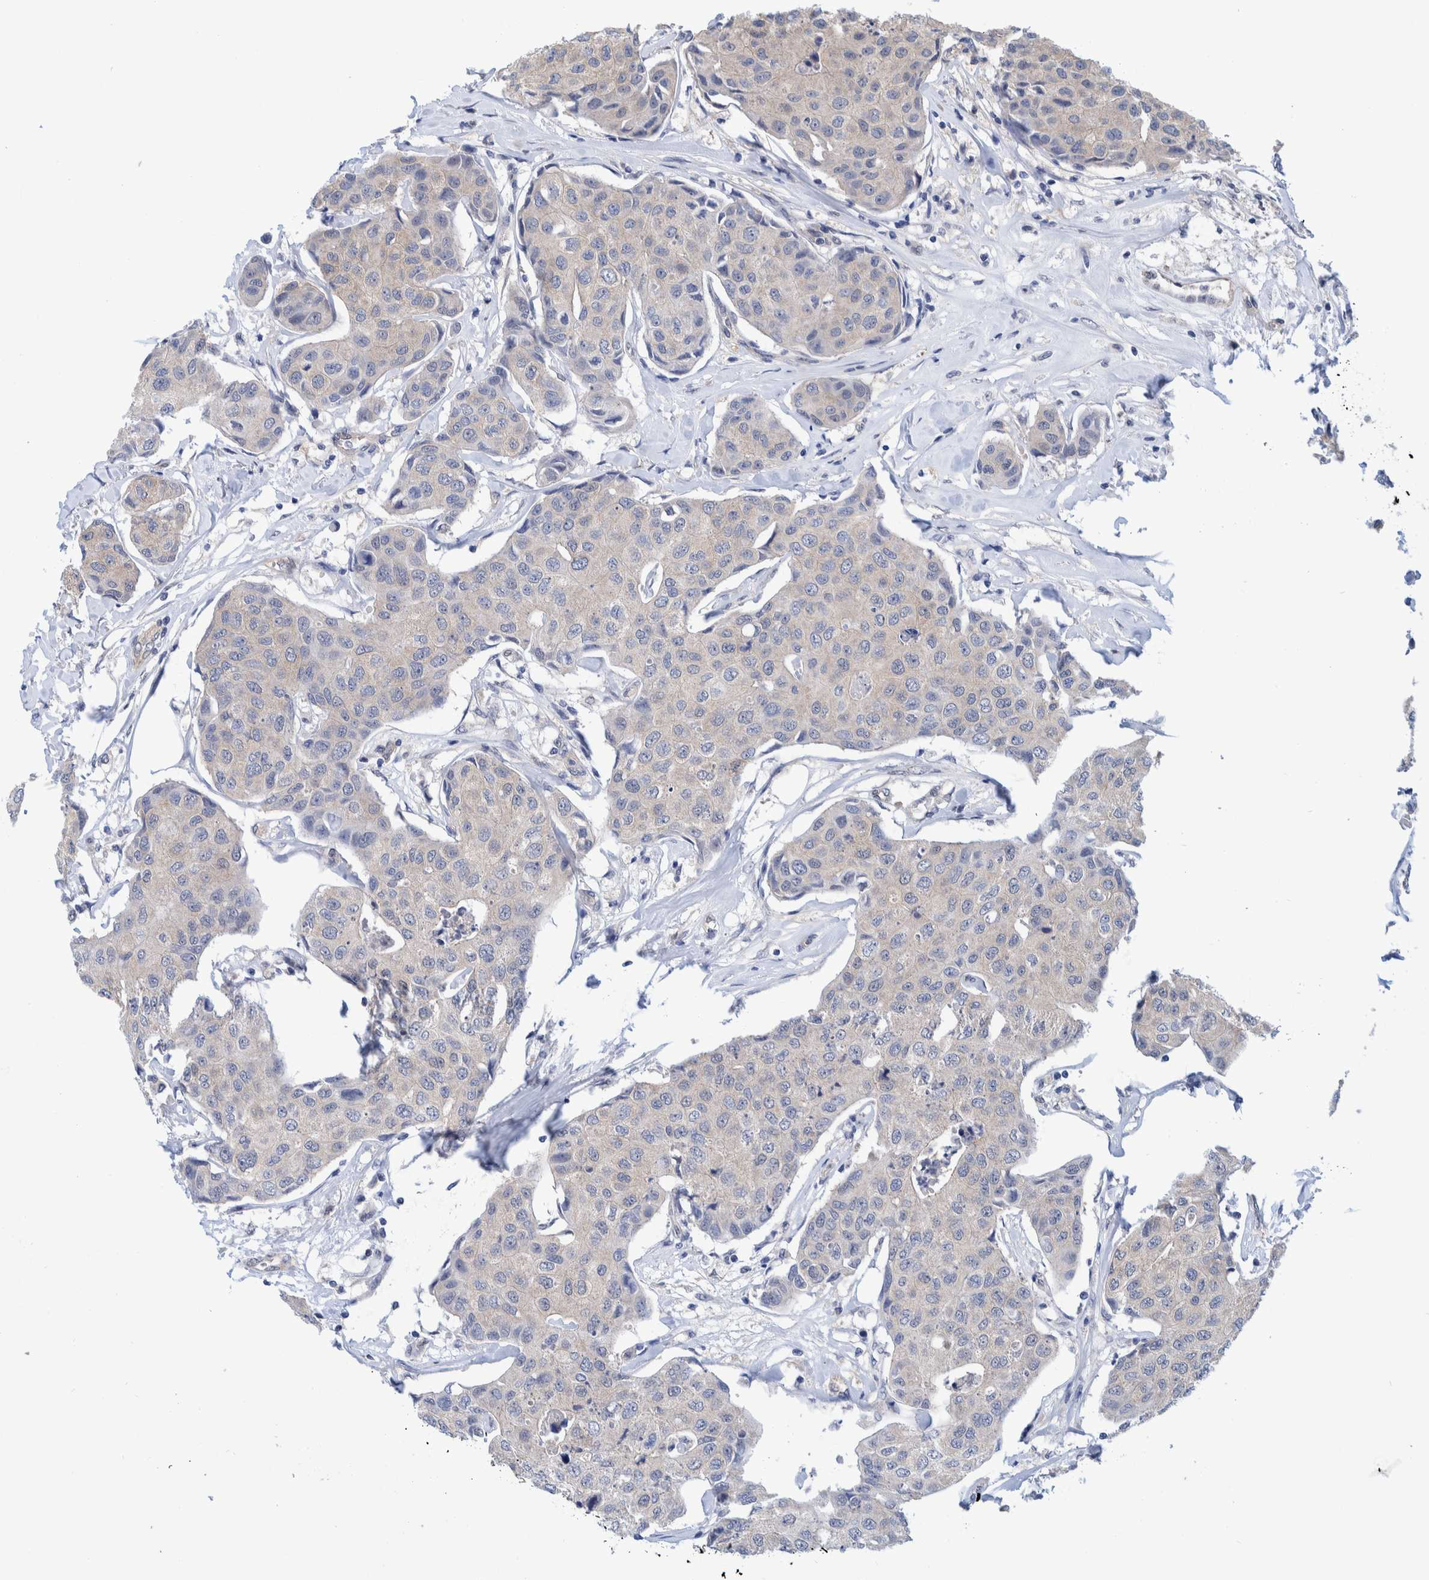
{"staining": {"intensity": "negative", "quantity": "none", "location": "none"}, "tissue": "breast cancer", "cell_type": "Tumor cells", "image_type": "cancer", "snomed": [{"axis": "morphology", "description": "Duct carcinoma"}, {"axis": "topography", "description": "Breast"}], "caption": "Immunohistochemistry image of human breast intraductal carcinoma stained for a protein (brown), which exhibits no staining in tumor cells. (DAB (3,3'-diaminobenzidine) immunohistochemistry, high magnification).", "gene": "PFAS", "patient": {"sex": "female", "age": 80}}